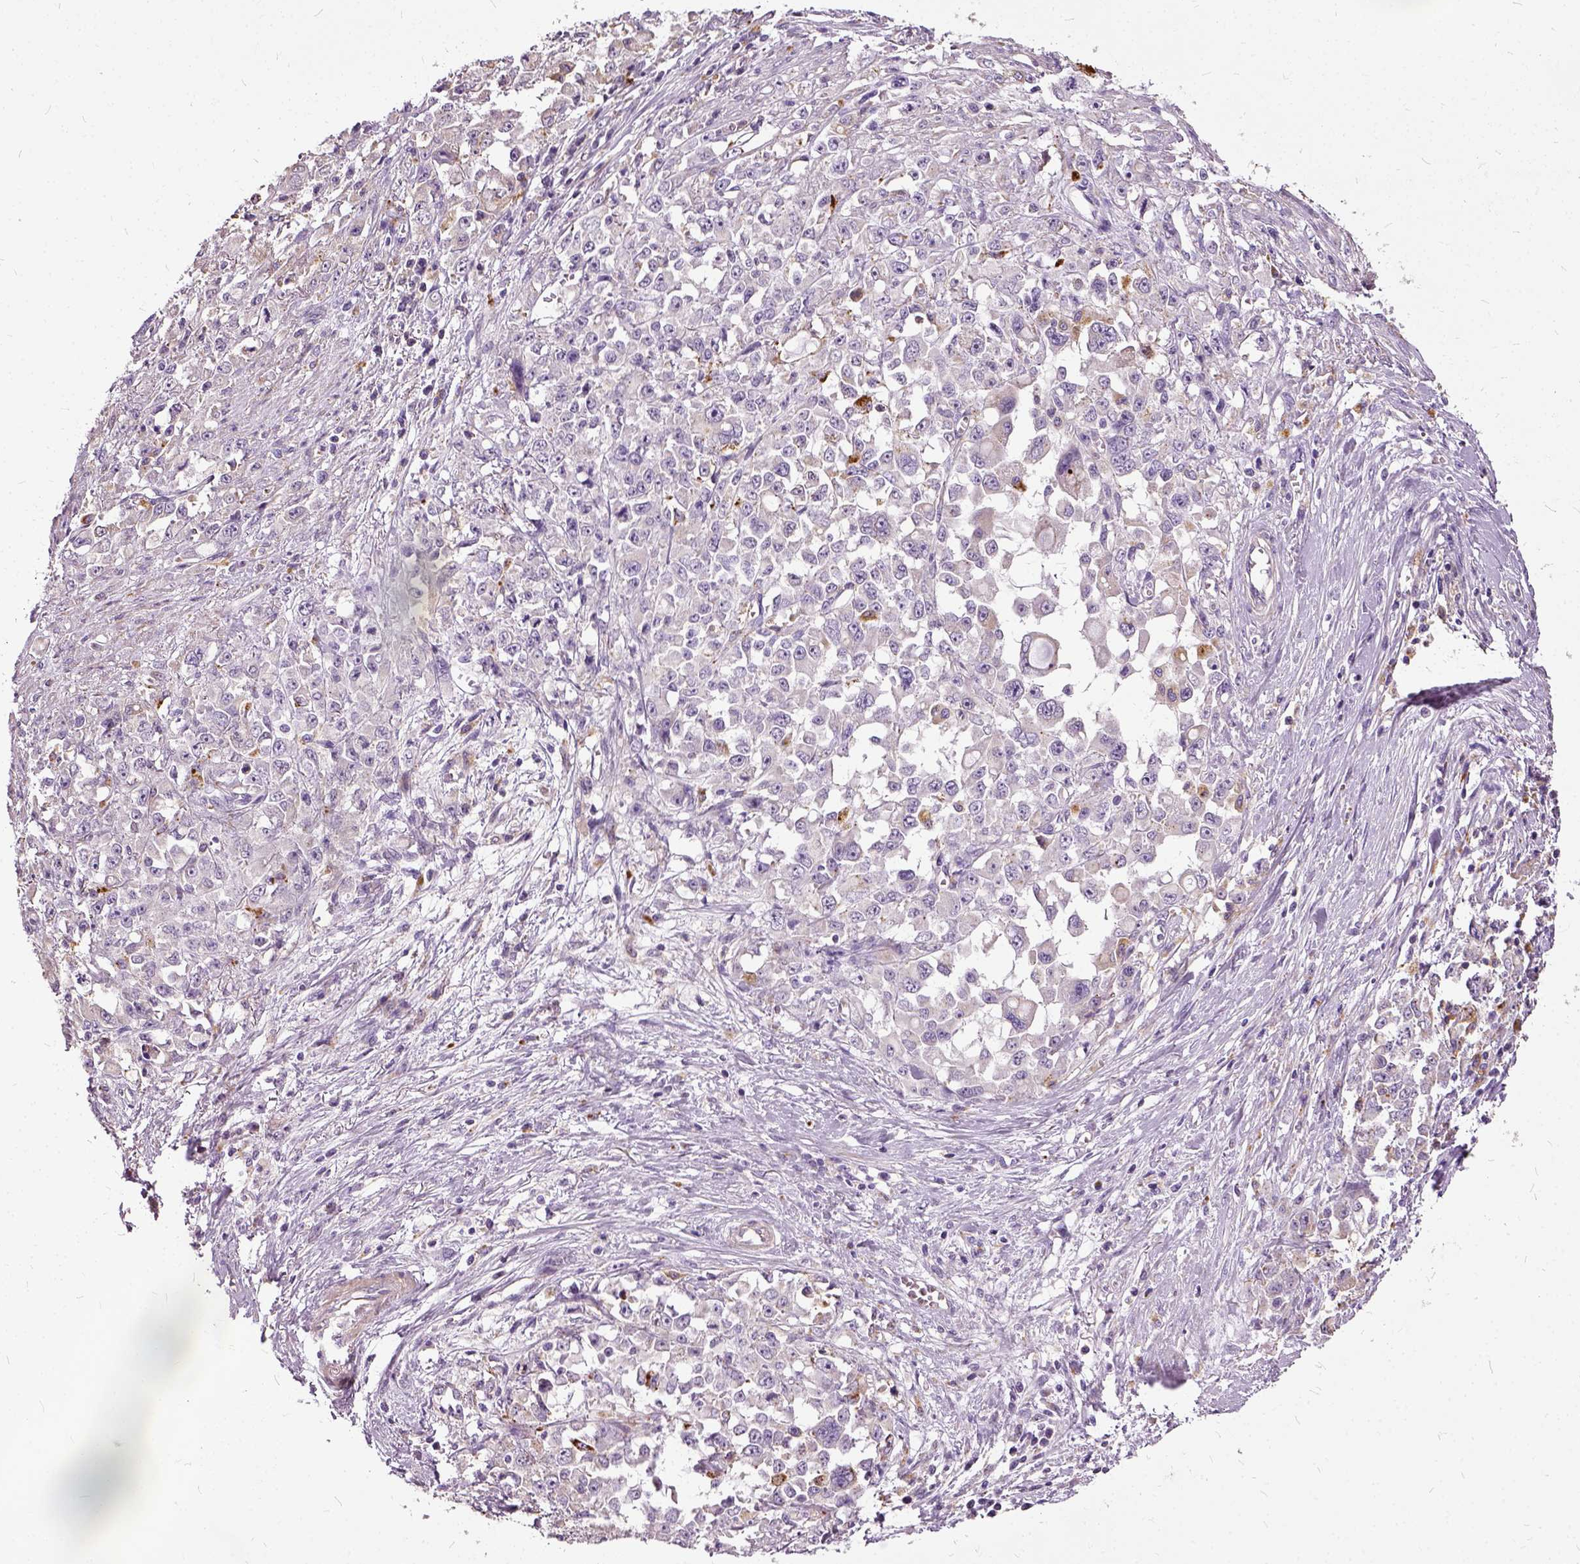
{"staining": {"intensity": "negative", "quantity": "none", "location": "none"}, "tissue": "stomach cancer", "cell_type": "Tumor cells", "image_type": "cancer", "snomed": [{"axis": "morphology", "description": "Adenocarcinoma, NOS"}, {"axis": "topography", "description": "Stomach"}], "caption": "Immunohistochemistry of human adenocarcinoma (stomach) exhibits no expression in tumor cells. (DAB immunohistochemistry with hematoxylin counter stain).", "gene": "ILRUN", "patient": {"sex": "female", "age": 76}}